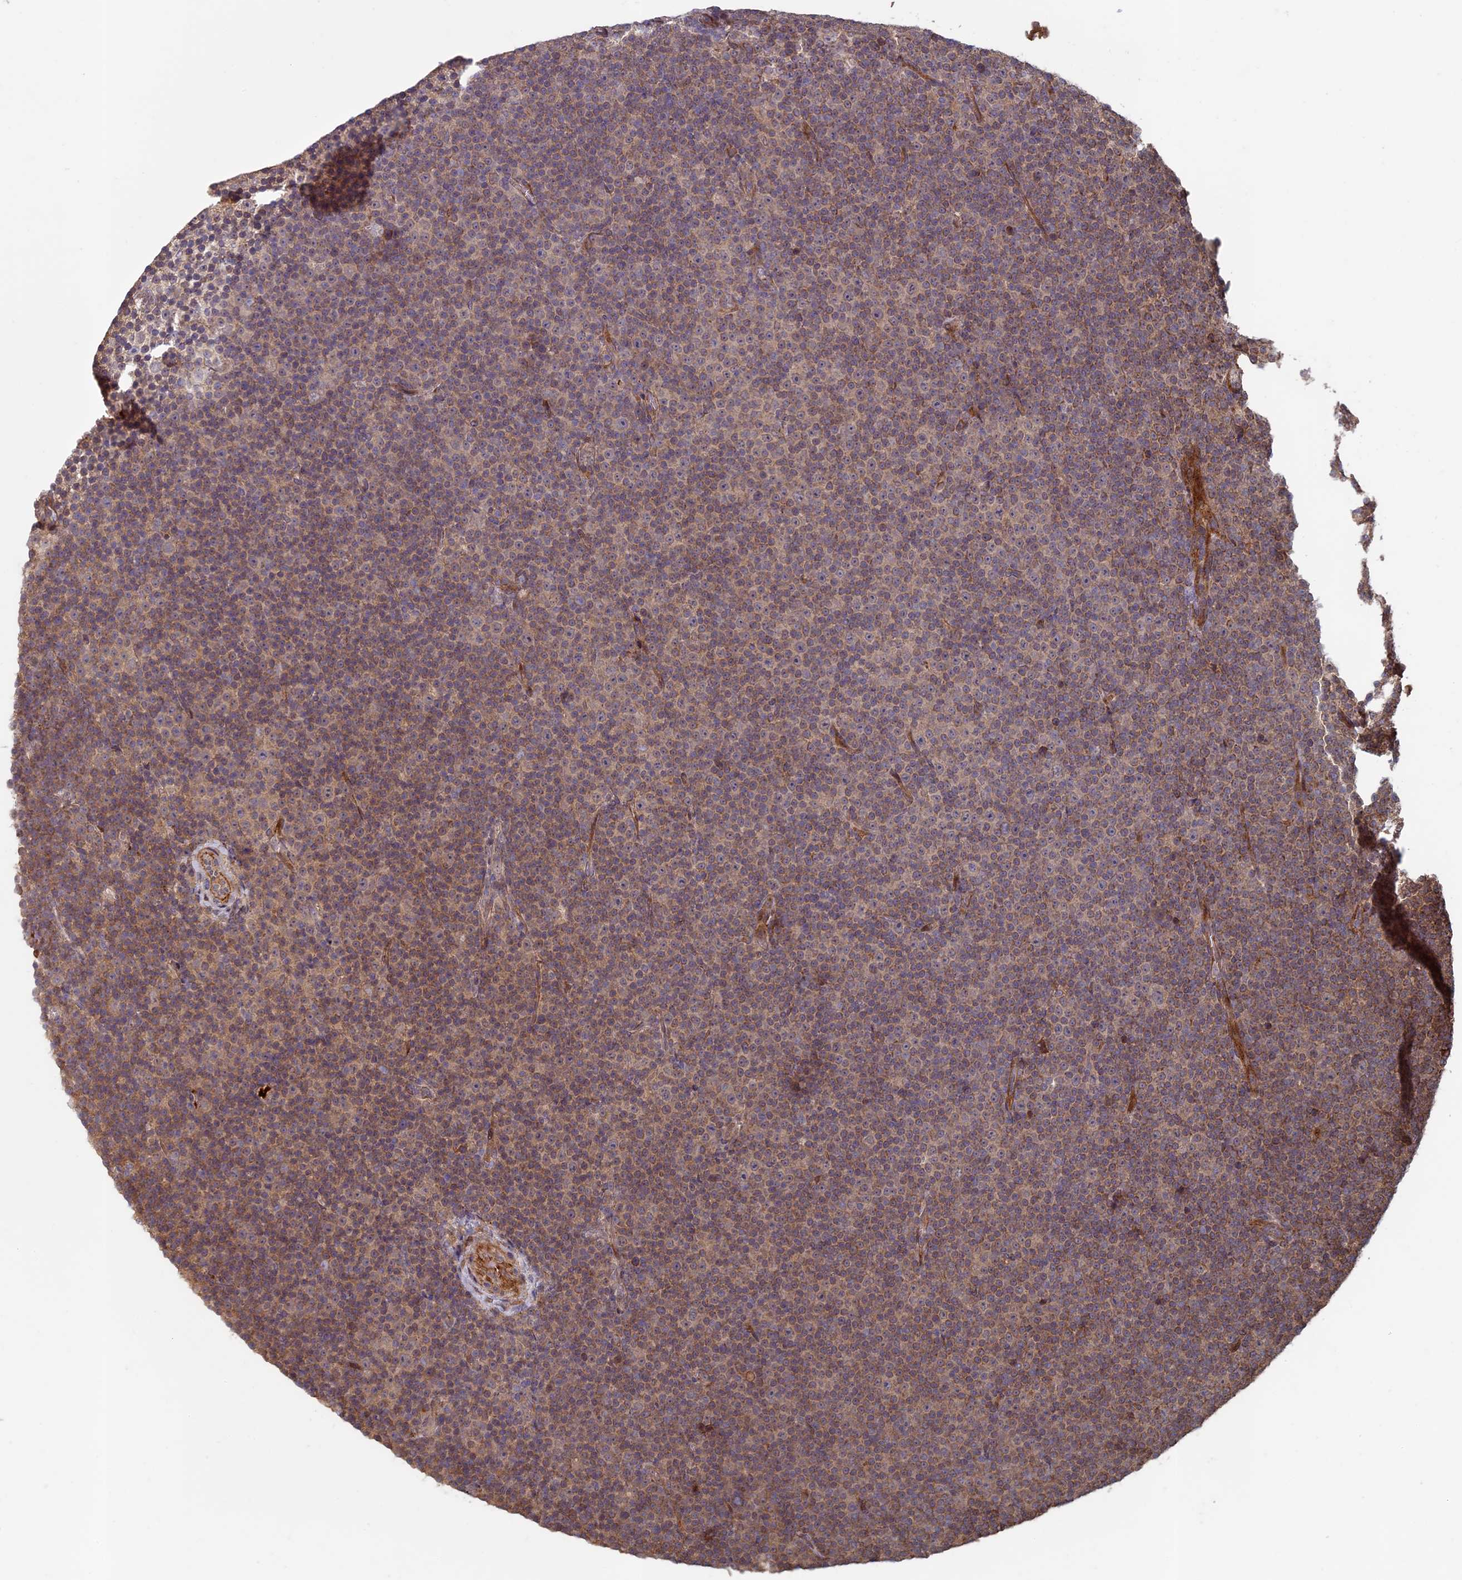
{"staining": {"intensity": "moderate", "quantity": "25%-75%", "location": "cytoplasmic/membranous"}, "tissue": "lymphoma", "cell_type": "Tumor cells", "image_type": "cancer", "snomed": [{"axis": "morphology", "description": "Malignant lymphoma, non-Hodgkin's type, Low grade"}, {"axis": "topography", "description": "Lymph node"}], "caption": "IHC staining of lymphoma, which demonstrates medium levels of moderate cytoplasmic/membranous positivity in about 25%-75% of tumor cells indicating moderate cytoplasmic/membranous protein staining. The staining was performed using DAB (3,3'-diaminobenzidine) (brown) for protein detection and nuclei were counterstained in hematoxylin (blue).", "gene": "RCCD1", "patient": {"sex": "female", "age": 67}}